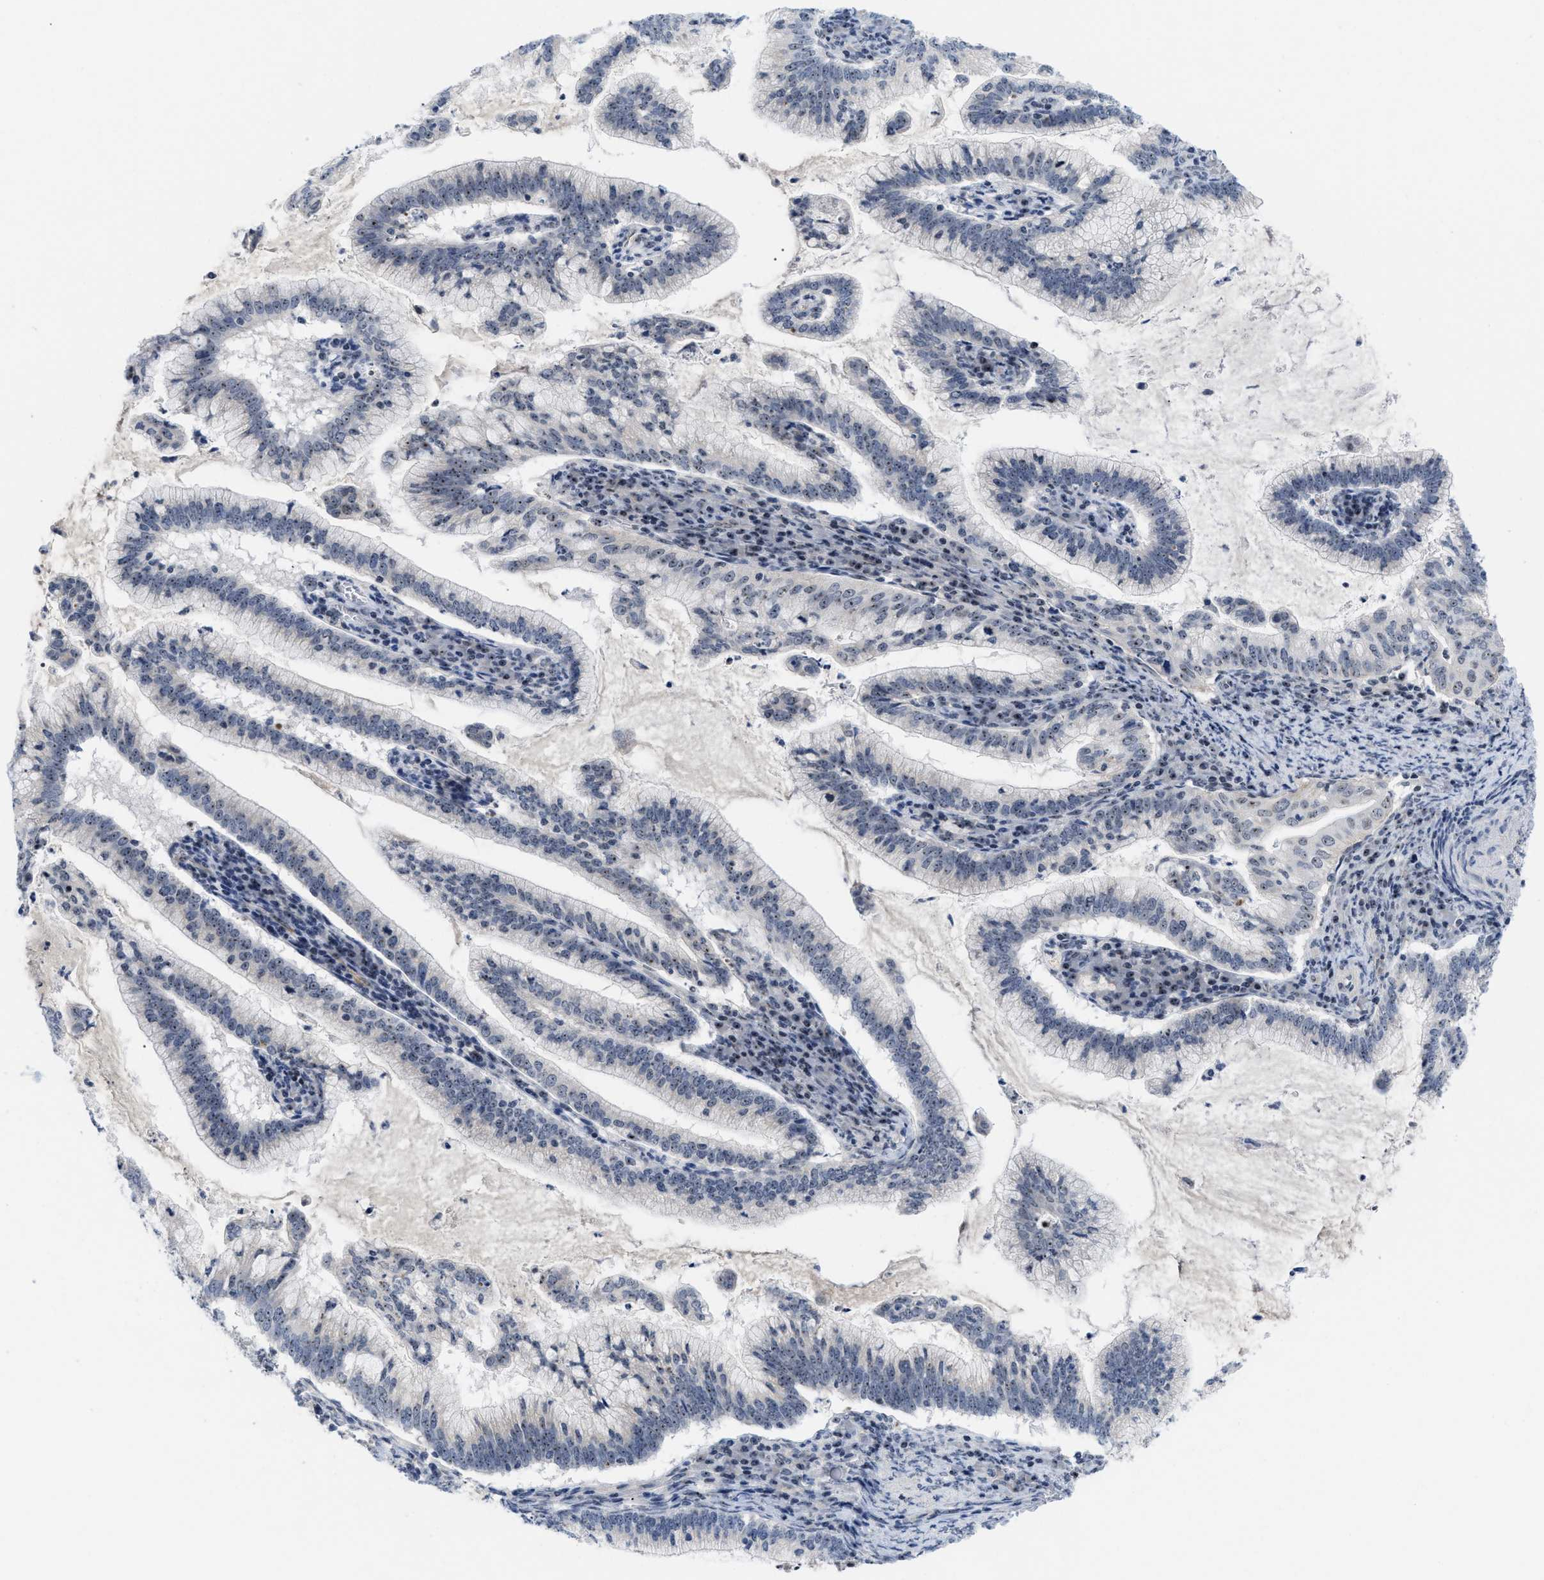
{"staining": {"intensity": "weak", "quantity": "25%-75%", "location": "nuclear"}, "tissue": "cervical cancer", "cell_type": "Tumor cells", "image_type": "cancer", "snomed": [{"axis": "morphology", "description": "Adenocarcinoma, NOS"}, {"axis": "topography", "description": "Cervix"}], "caption": "Immunohistochemistry (IHC) (DAB (3,3'-diaminobenzidine)) staining of human cervical adenocarcinoma demonstrates weak nuclear protein positivity in about 25%-75% of tumor cells.", "gene": "NOP58", "patient": {"sex": "female", "age": 36}}